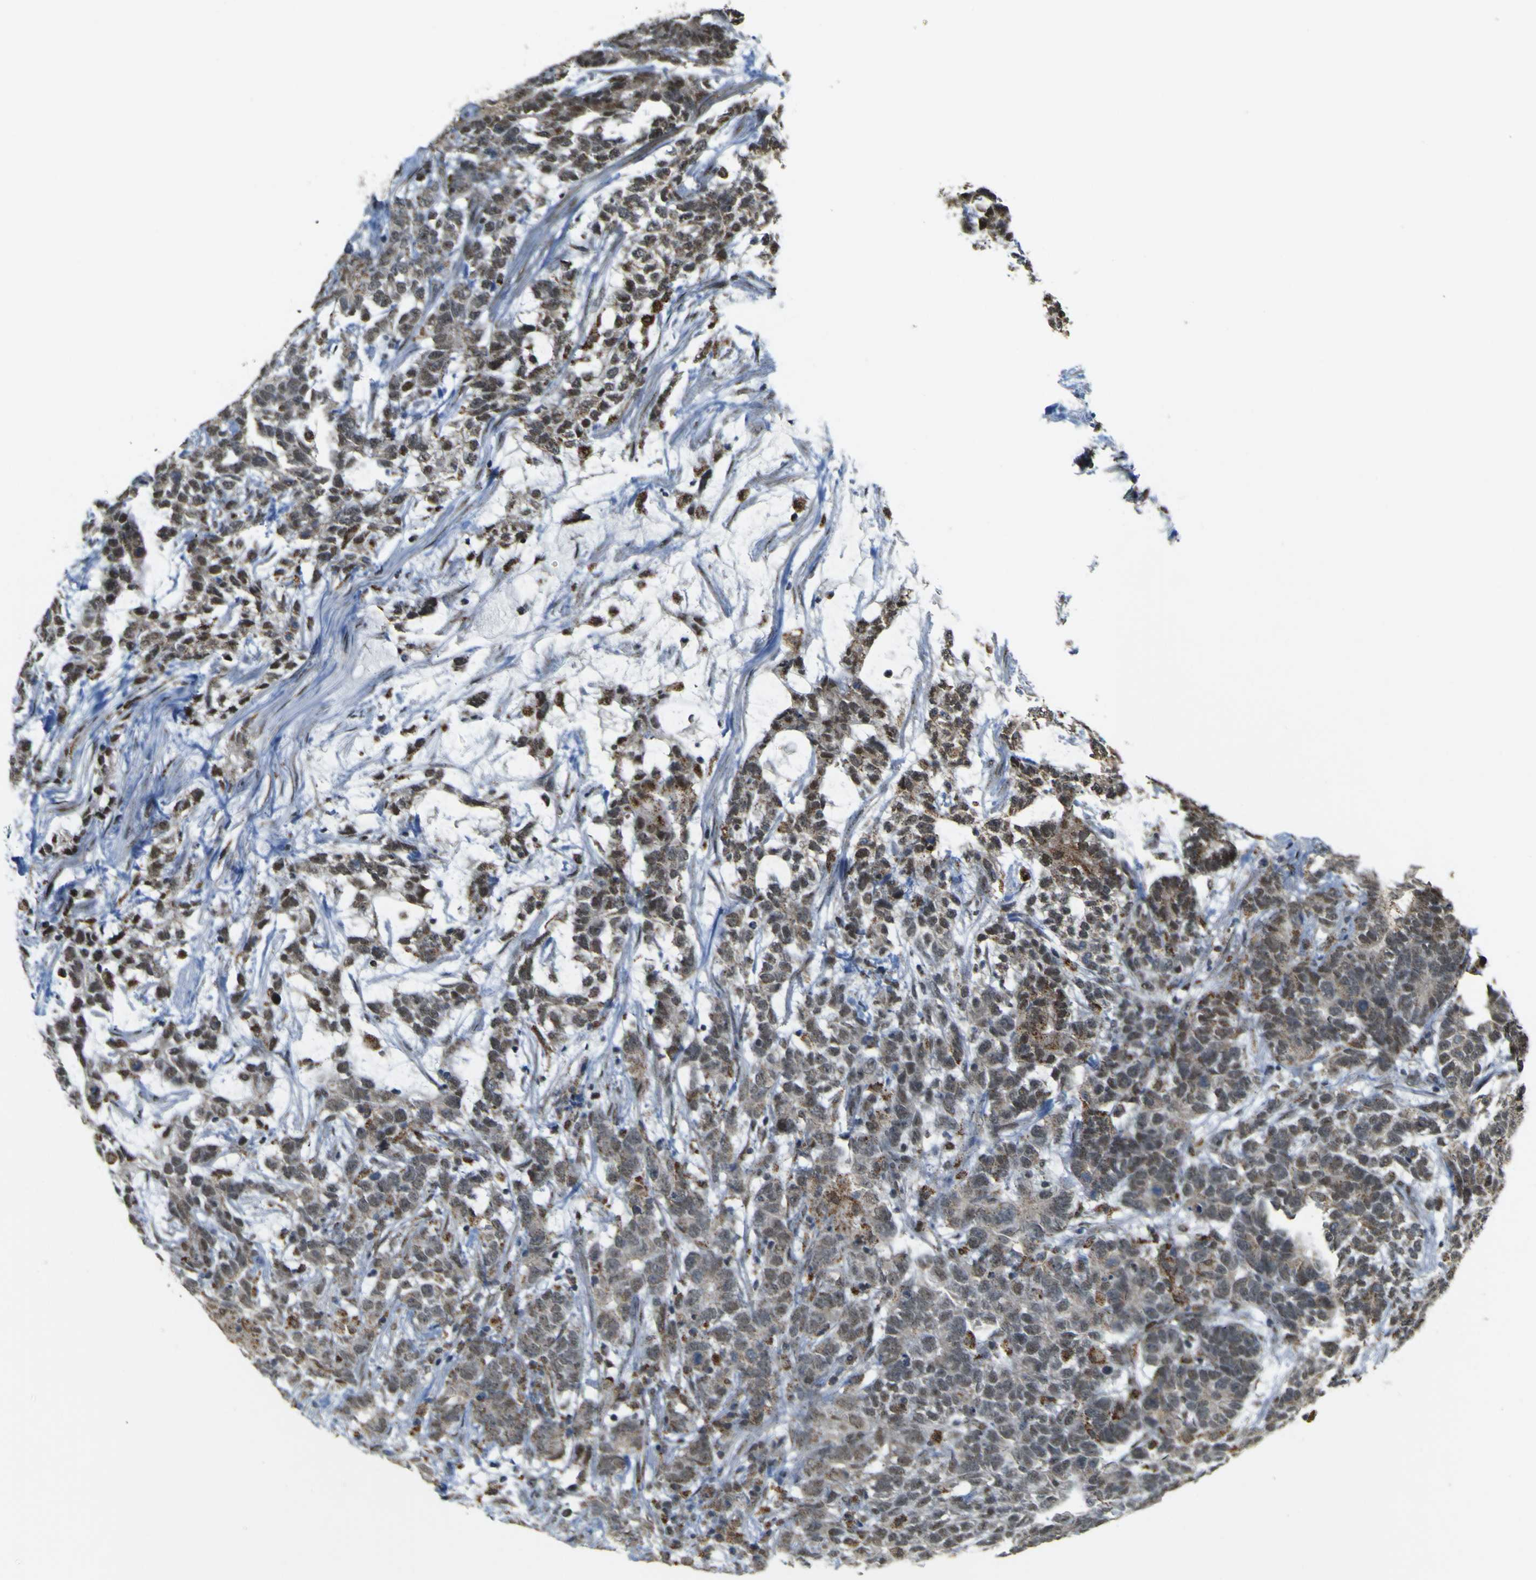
{"staining": {"intensity": "strong", "quantity": "<25%", "location": "cytoplasmic/membranous,nuclear"}, "tissue": "testis cancer", "cell_type": "Tumor cells", "image_type": "cancer", "snomed": [{"axis": "morphology", "description": "Carcinoma, Embryonal, NOS"}, {"axis": "topography", "description": "Testis"}], "caption": "Human testis cancer (embryonal carcinoma) stained with a protein marker displays strong staining in tumor cells.", "gene": "ACBD5", "patient": {"sex": "male", "age": 26}}